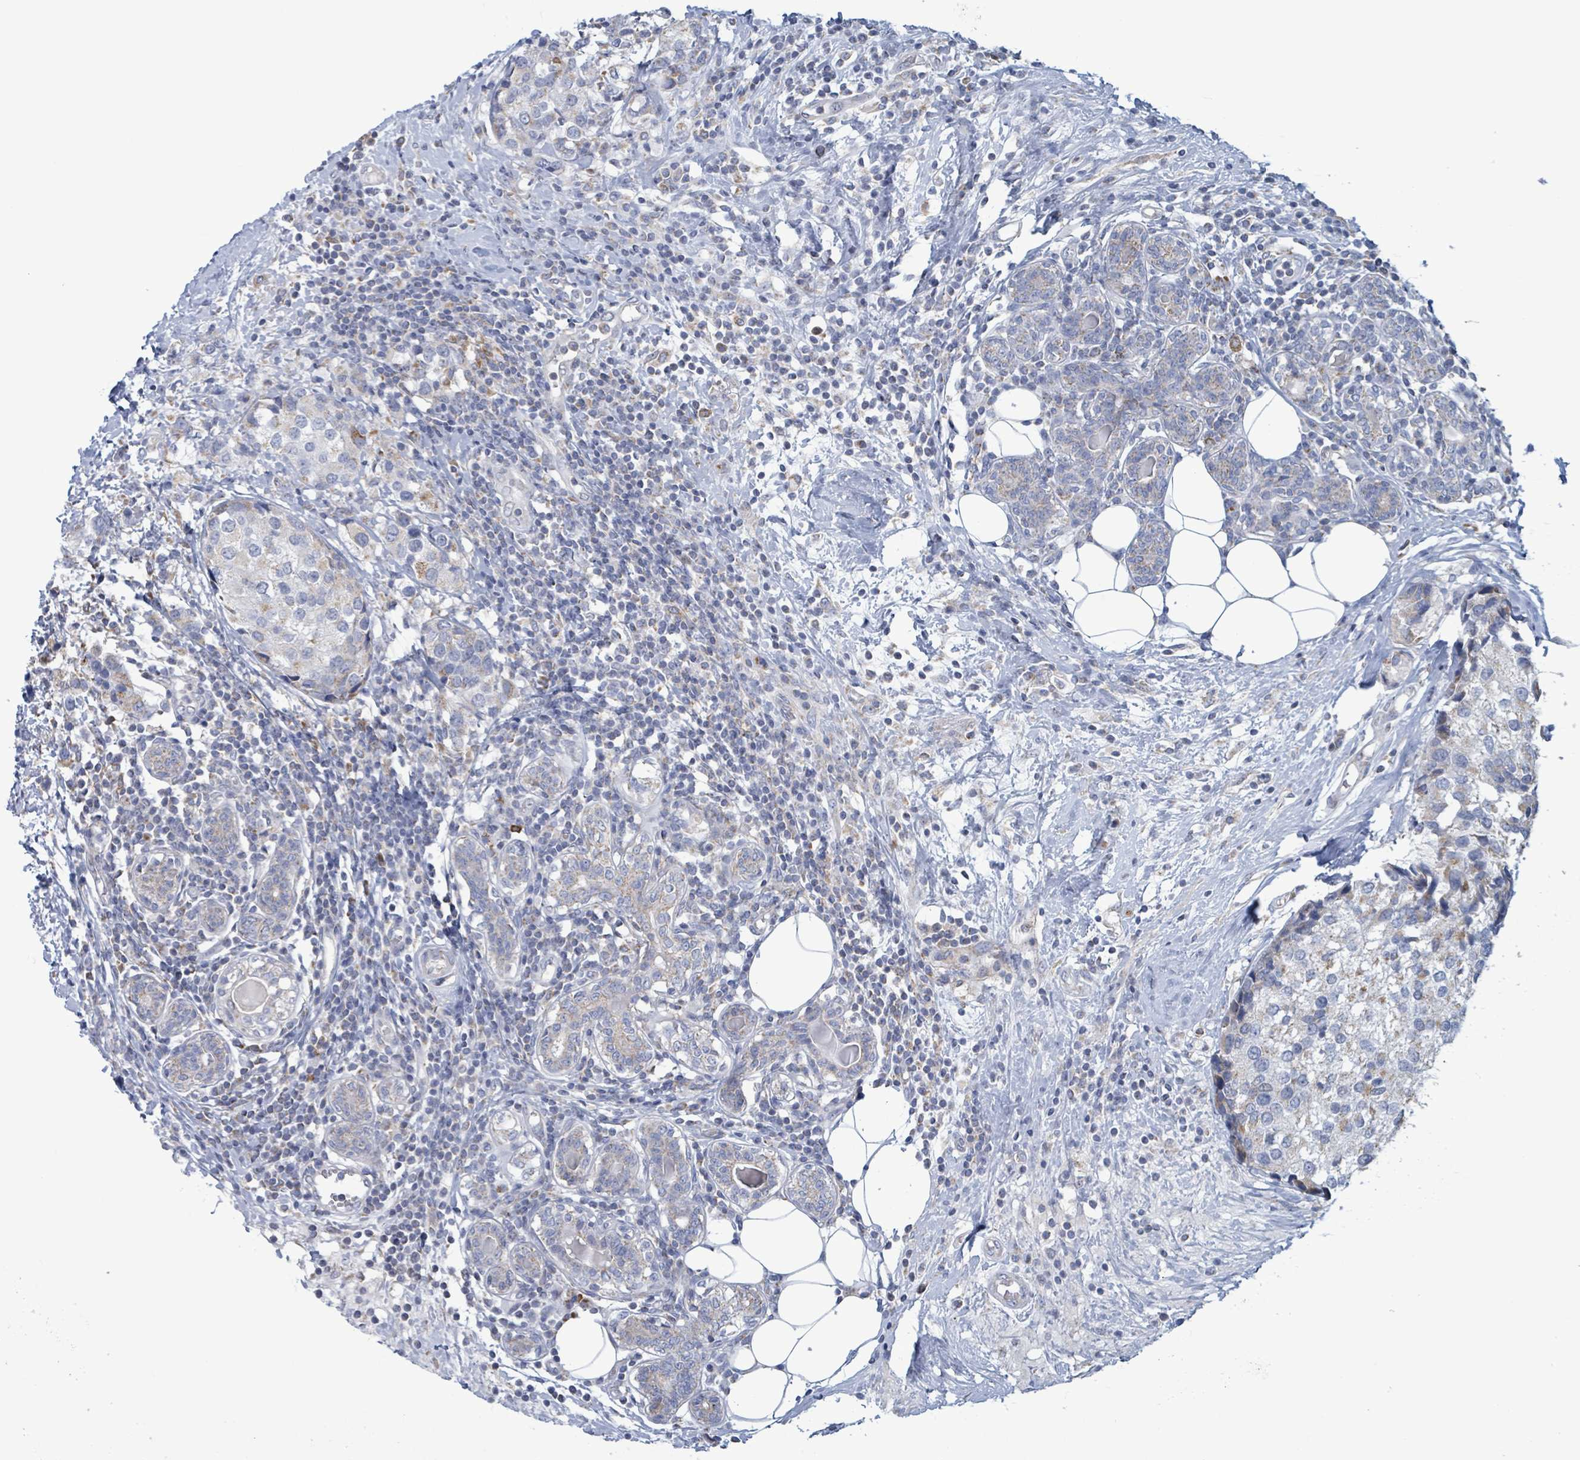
{"staining": {"intensity": "weak", "quantity": "<25%", "location": "cytoplasmic/membranous"}, "tissue": "breast cancer", "cell_type": "Tumor cells", "image_type": "cancer", "snomed": [{"axis": "morphology", "description": "Lobular carcinoma"}, {"axis": "topography", "description": "Breast"}], "caption": "DAB (3,3'-diaminobenzidine) immunohistochemical staining of human breast cancer (lobular carcinoma) shows no significant staining in tumor cells.", "gene": "AKR1C4", "patient": {"sex": "female", "age": 59}}